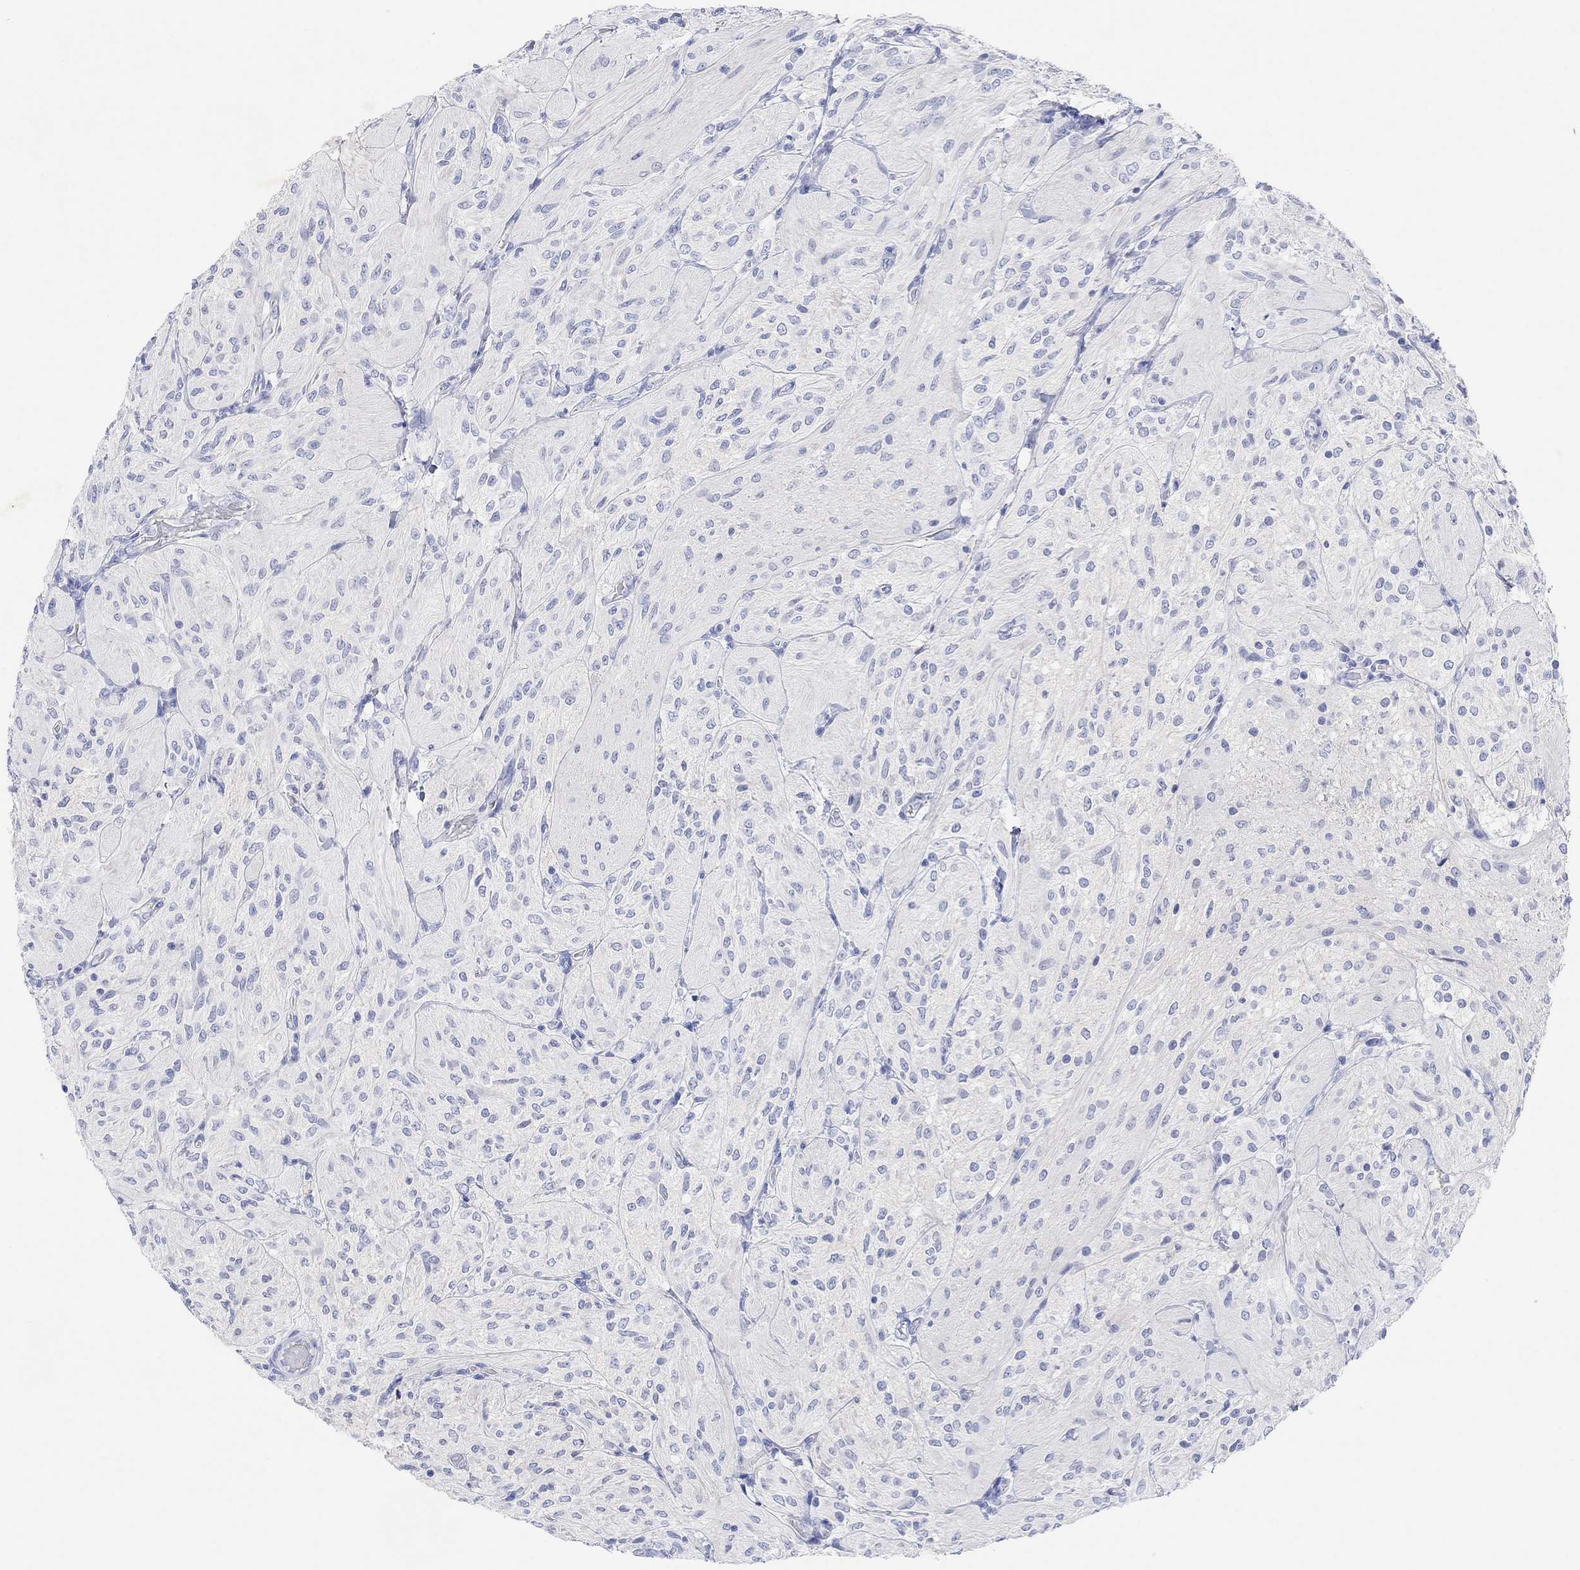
{"staining": {"intensity": "negative", "quantity": "none", "location": "none"}, "tissue": "glioma", "cell_type": "Tumor cells", "image_type": "cancer", "snomed": [{"axis": "morphology", "description": "Glioma, malignant, Low grade"}, {"axis": "topography", "description": "Brain"}], "caption": "This is a image of immunohistochemistry staining of glioma, which shows no expression in tumor cells.", "gene": "TYR", "patient": {"sex": "male", "age": 3}}